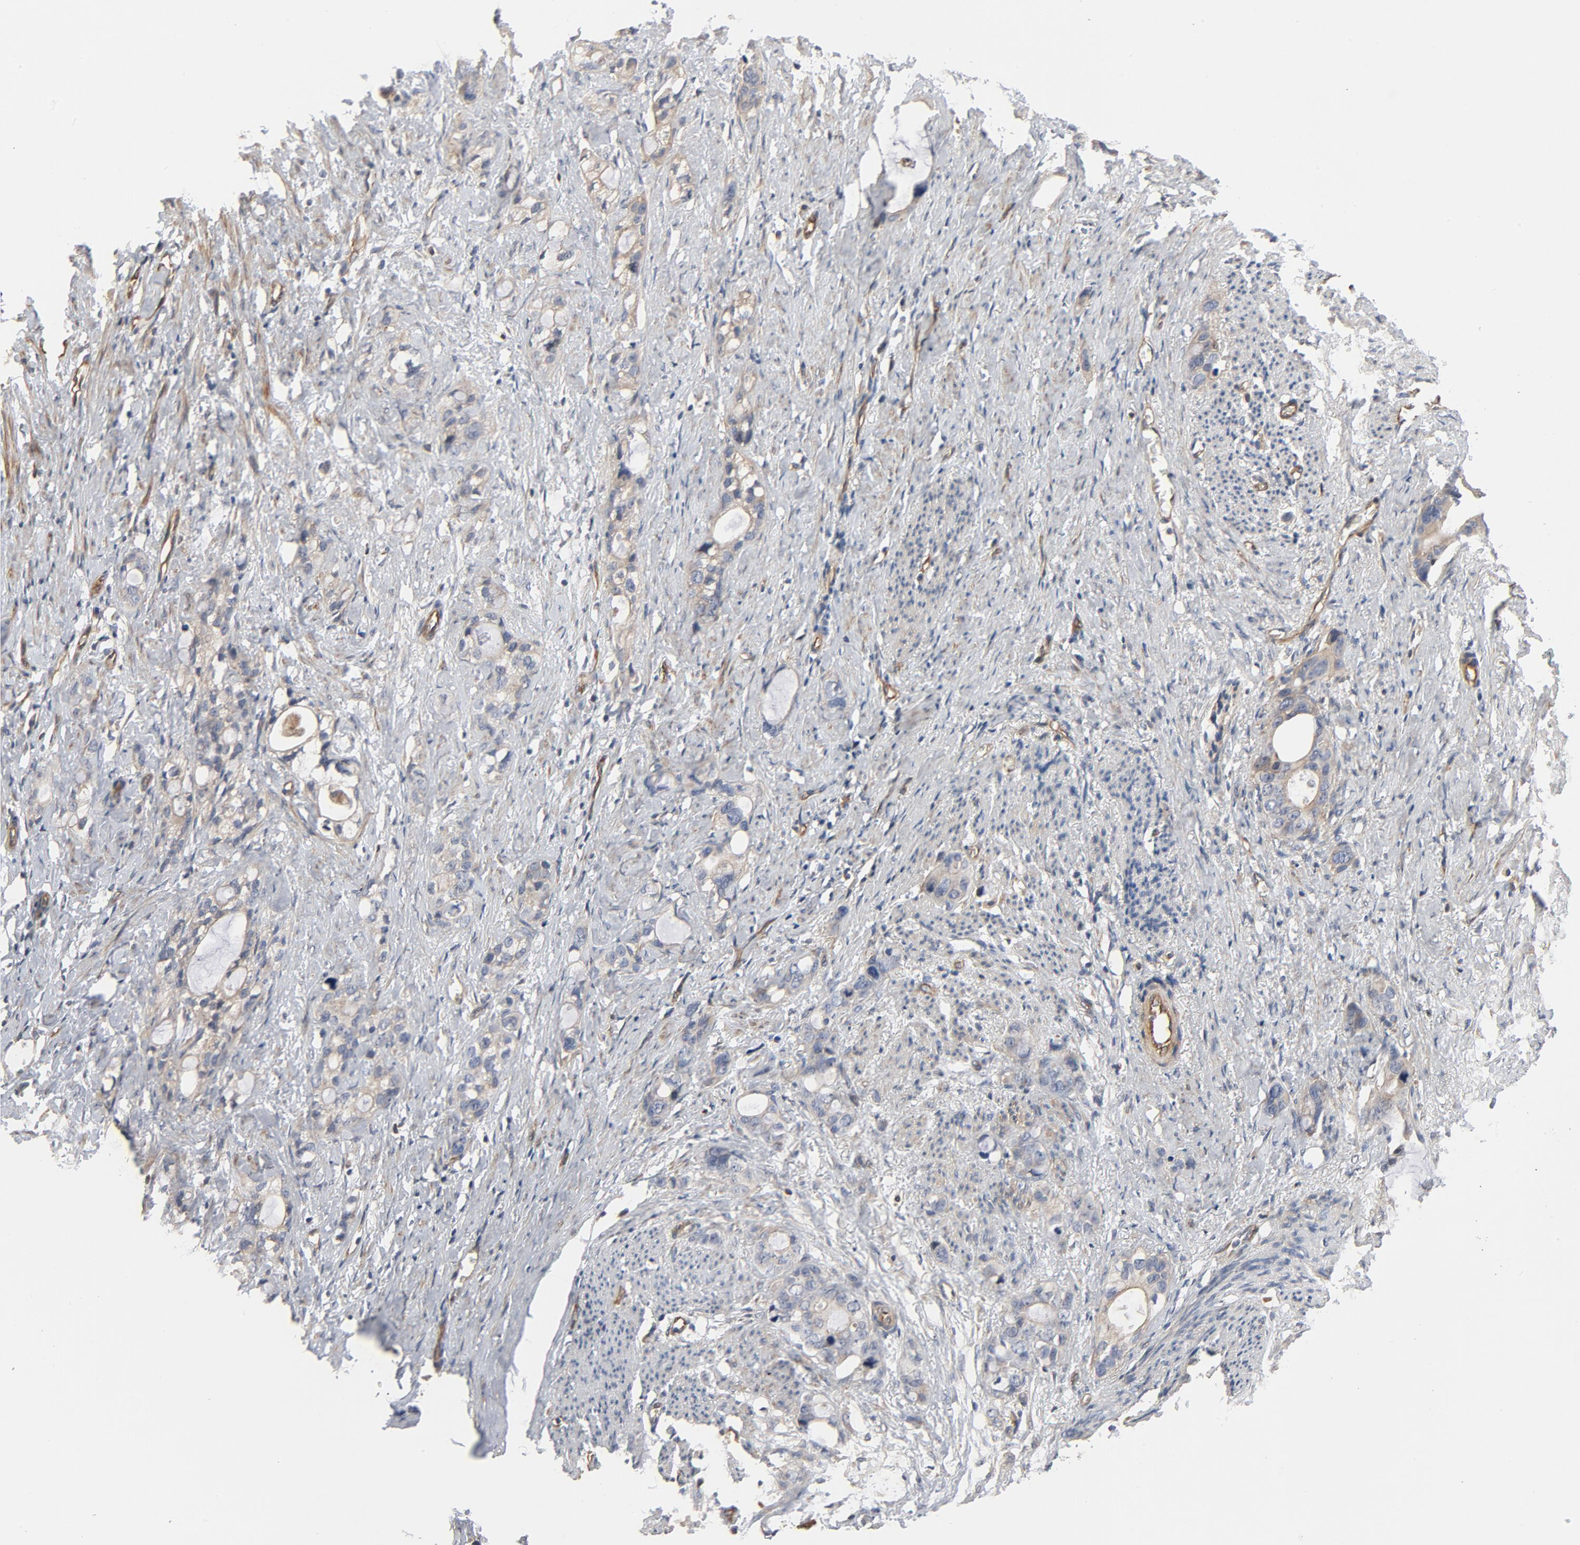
{"staining": {"intensity": "weak", "quantity": "25%-75%", "location": "cytoplasmic/membranous"}, "tissue": "stomach cancer", "cell_type": "Tumor cells", "image_type": "cancer", "snomed": [{"axis": "morphology", "description": "Adenocarcinoma, NOS"}, {"axis": "topography", "description": "Stomach"}], "caption": "Adenocarcinoma (stomach) stained for a protein displays weak cytoplasmic/membranous positivity in tumor cells. (DAB IHC, brown staining for protein, blue staining for nuclei).", "gene": "TRIOBP", "patient": {"sex": "female", "age": 75}}